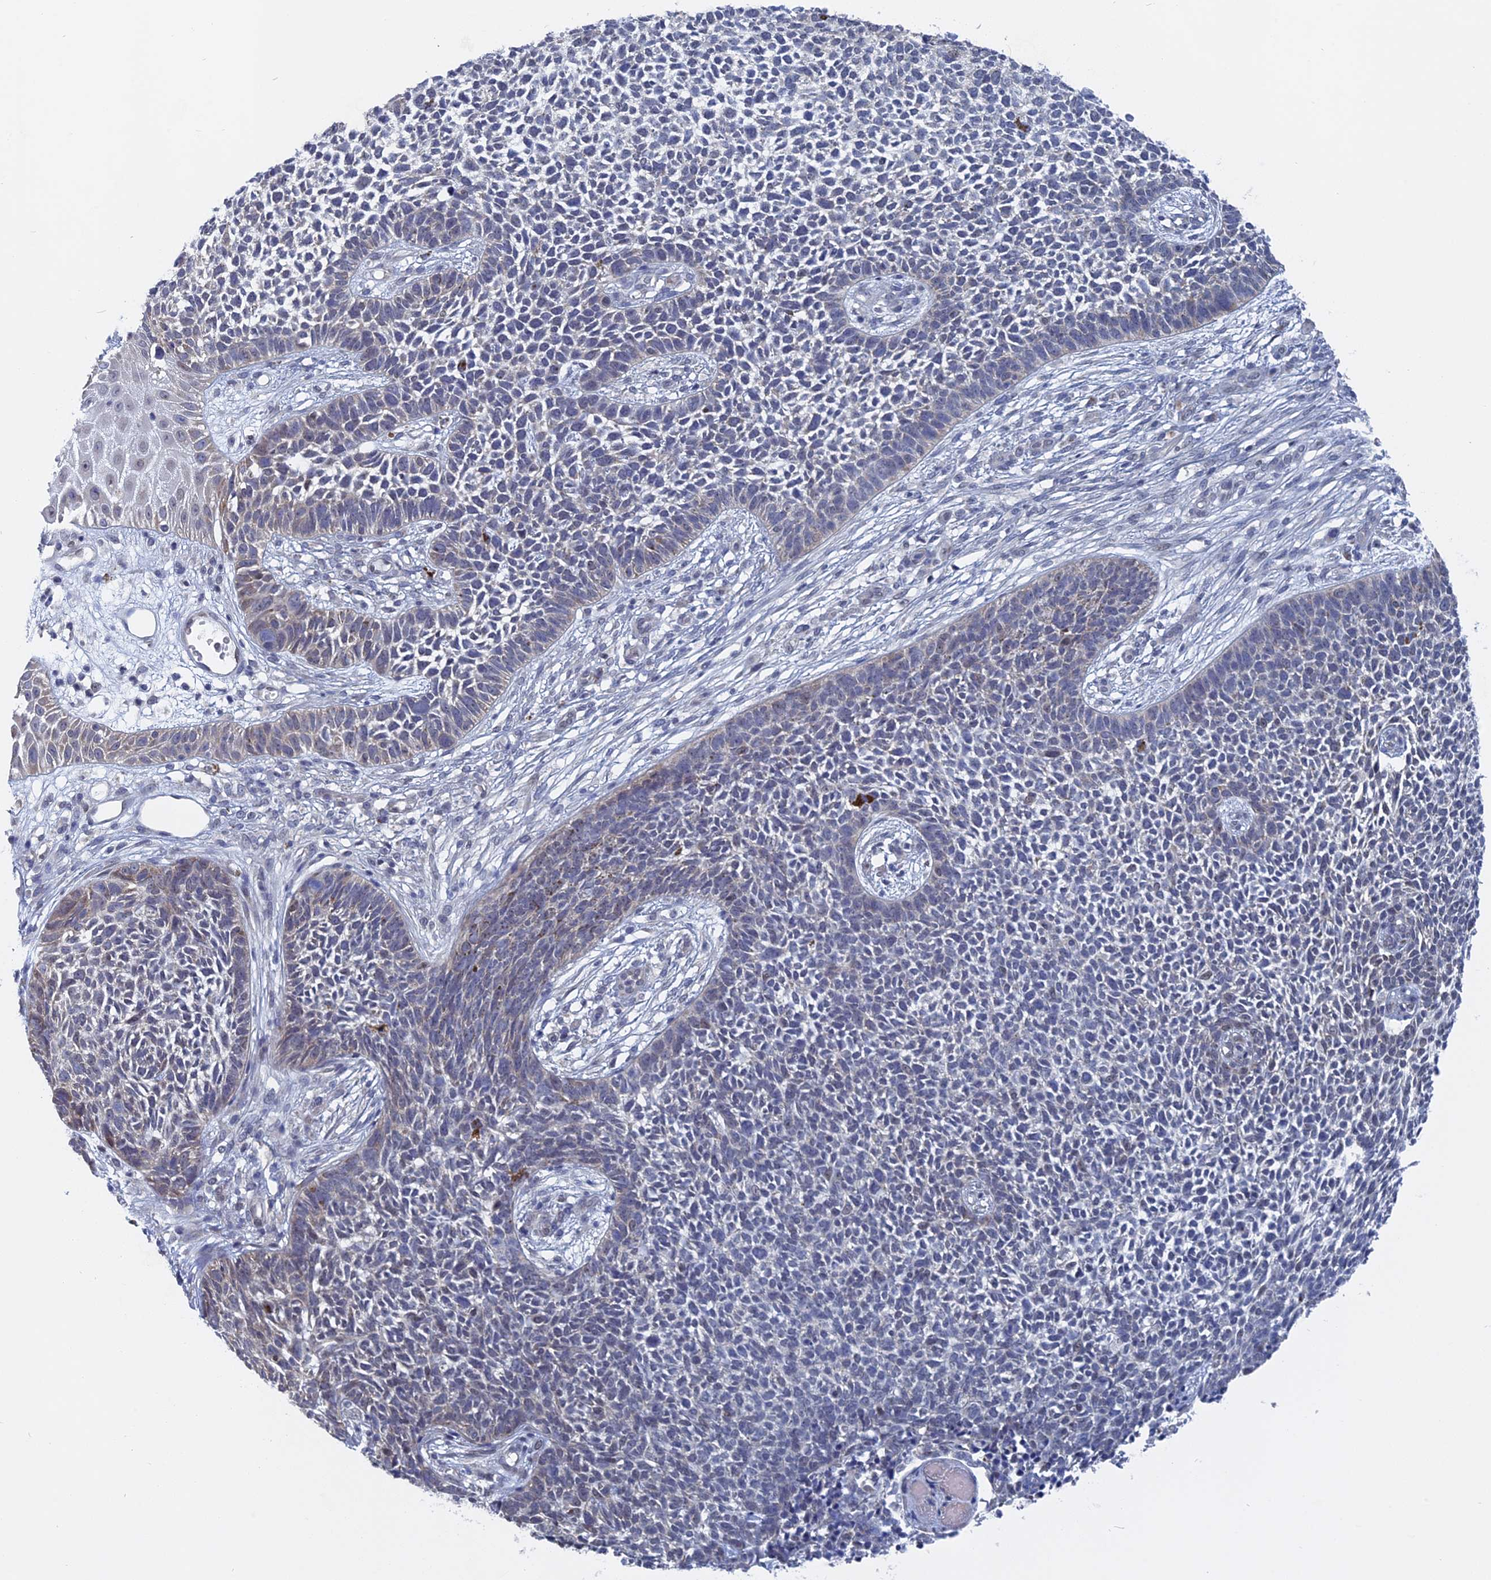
{"staining": {"intensity": "negative", "quantity": "none", "location": "none"}, "tissue": "skin cancer", "cell_type": "Tumor cells", "image_type": "cancer", "snomed": [{"axis": "morphology", "description": "Basal cell carcinoma"}, {"axis": "topography", "description": "Skin"}], "caption": "Immunohistochemical staining of skin basal cell carcinoma demonstrates no significant positivity in tumor cells.", "gene": "MTRF1", "patient": {"sex": "female", "age": 84}}